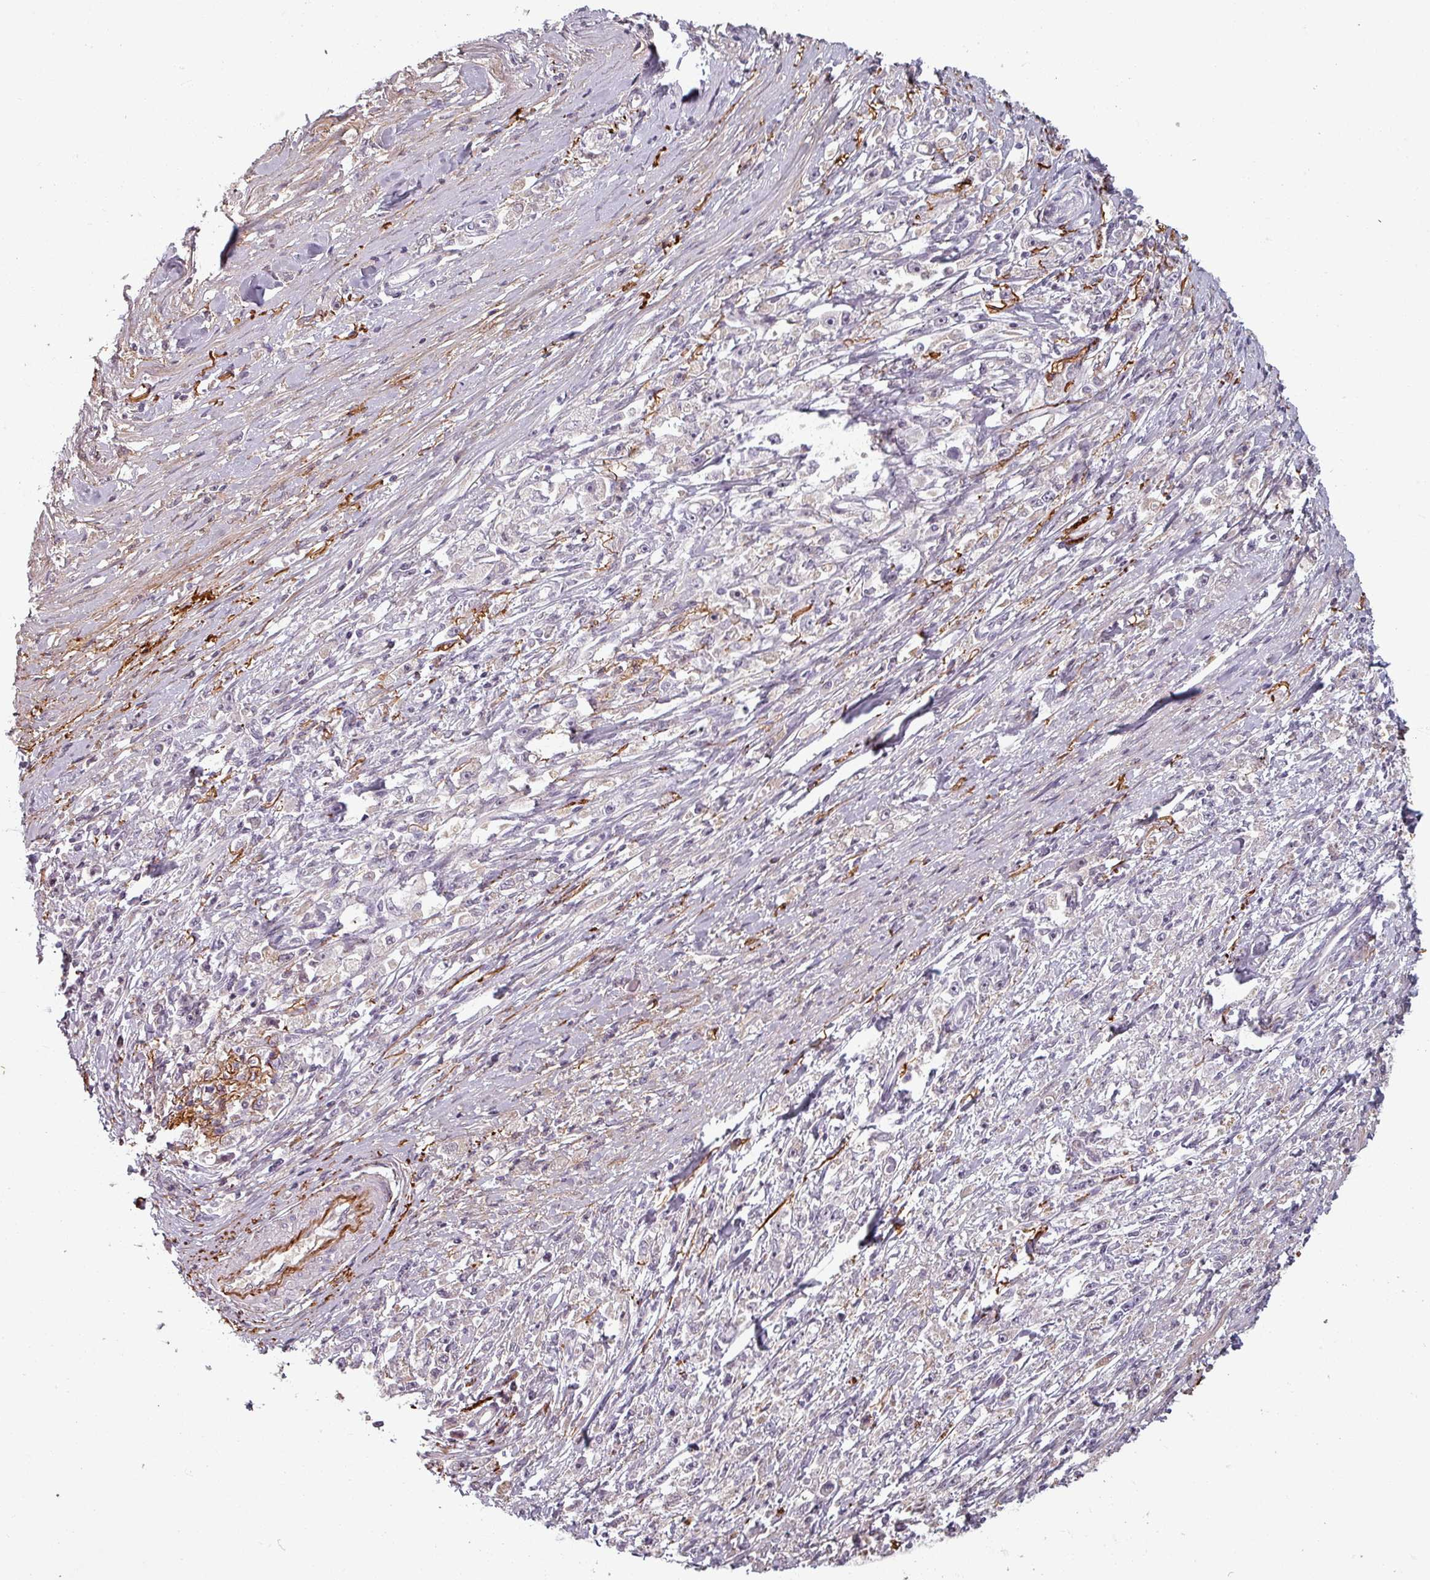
{"staining": {"intensity": "negative", "quantity": "none", "location": "none"}, "tissue": "stomach cancer", "cell_type": "Tumor cells", "image_type": "cancer", "snomed": [{"axis": "morphology", "description": "Adenocarcinoma, NOS"}, {"axis": "topography", "description": "Stomach"}], "caption": "Immunohistochemical staining of stomach adenocarcinoma exhibits no significant positivity in tumor cells.", "gene": "CYB5RL", "patient": {"sex": "female", "age": 59}}